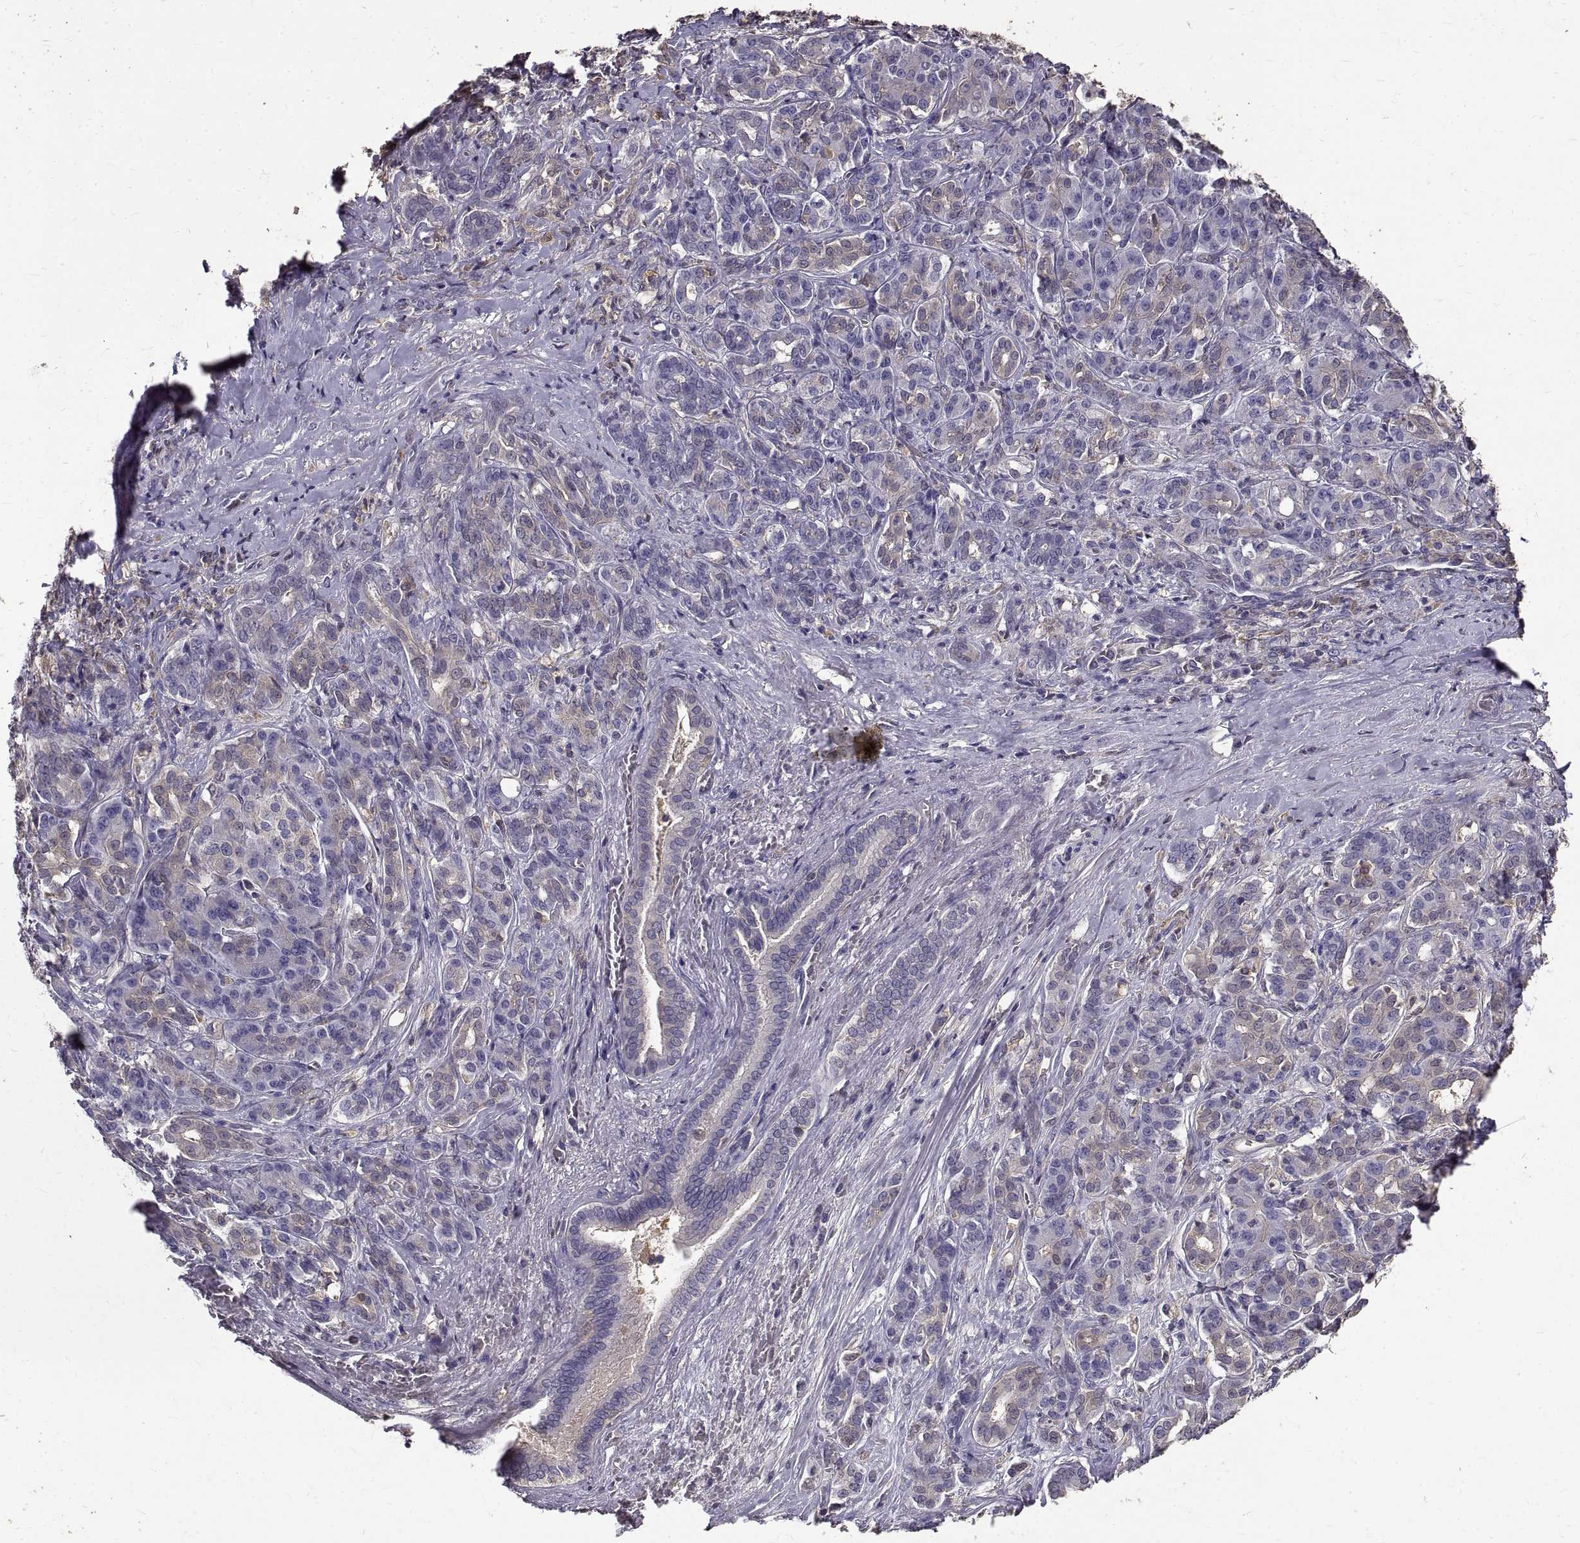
{"staining": {"intensity": "negative", "quantity": "none", "location": "none"}, "tissue": "pancreatic cancer", "cell_type": "Tumor cells", "image_type": "cancer", "snomed": [{"axis": "morphology", "description": "Normal tissue, NOS"}, {"axis": "morphology", "description": "Inflammation, NOS"}, {"axis": "morphology", "description": "Adenocarcinoma, NOS"}, {"axis": "topography", "description": "Pancreas"}], "caption": "IHC of pancreatic adenocarcinoma shows no positivity in tumor cells. (Stains: DAB IHC with hematoxylin counter stain, Microscopy: brightfield microscopy at high magnification).", "gene": "PEA15", "patient": {"sex": "male", "age": 57}}